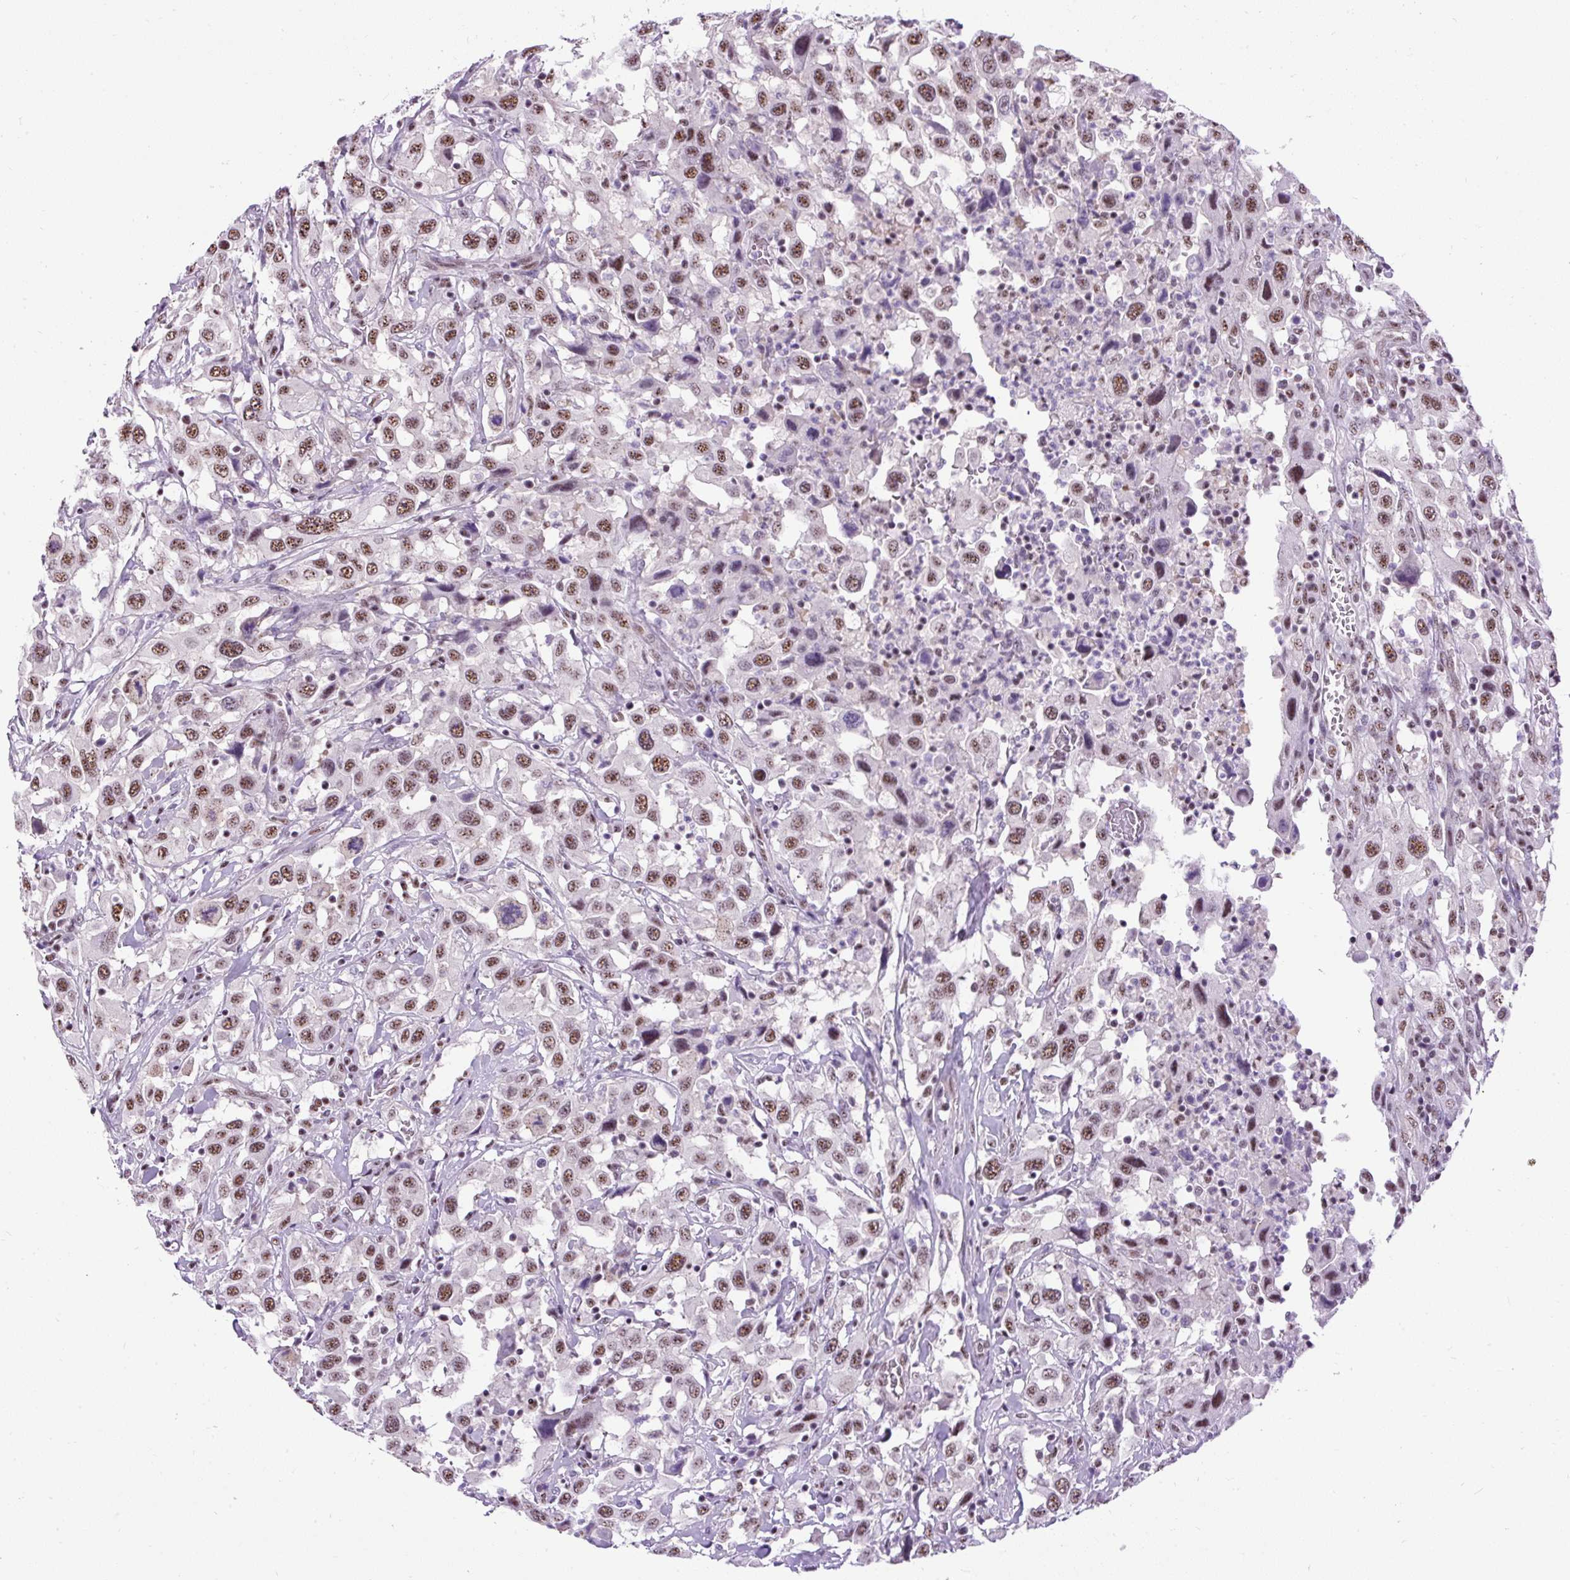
{"staining": {"intensity": "moderate", "quantity": ">75%", "location": "nuclear"}, "tissue": "urothelial cancer", "cell_type": "Tumor cells", "image_type": "cancer", "snomed": [{"axis": "morphology", "description": "Urothelial carcinoma, High grade"}, {"axis": "topography", "description": "Urinary bladder"}], "caption": "Moderate nuclear expression is identified in about >75% of tumor cells in urothelial carcinoma (high-grade). (DAB IHC with brightfield microscopy, high magnification).", "gene": "SMC5", "patient": {"sex": "male", "age": 61}}